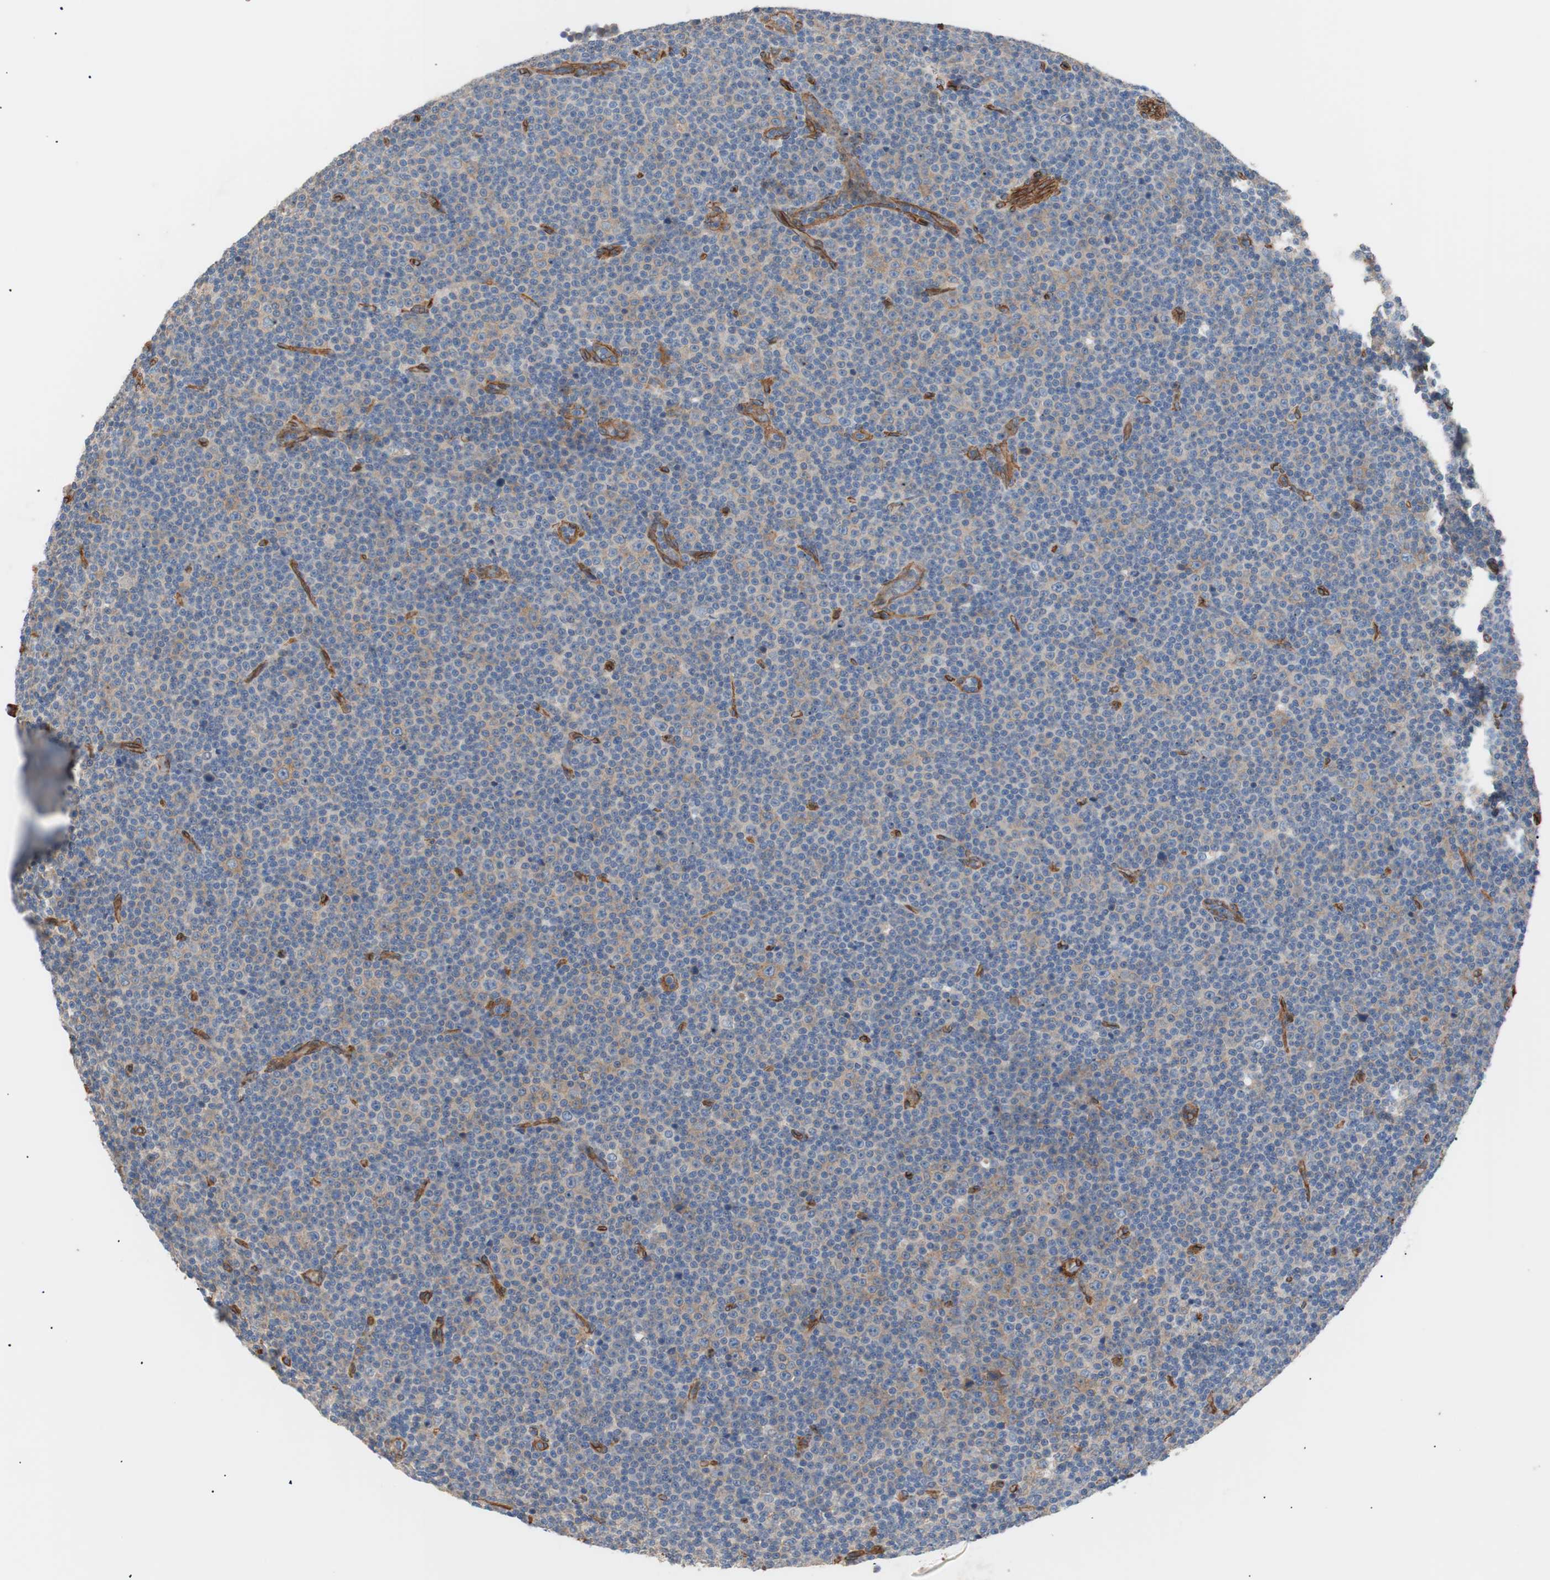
{"staining": {"intensity": "negative", "quantity": "none", "location": "none"}, "tissue": "lymphoma", "cell_type": "Tumor cells", "image_type": "cancer", "snomed": [{"axis": "morphology", "description": "Malignant lymphoma, non-Hodgkin's type, Low grade"}, {"axis": "topography", "description": "Lymph node"}], "caption": "An image of human low-grade malignant lymphoma, non-Hodgkin's type is negative for staining in tumor cells.", "gene": "SPINT1", "patient": {"sex": "female", "age": 67}}